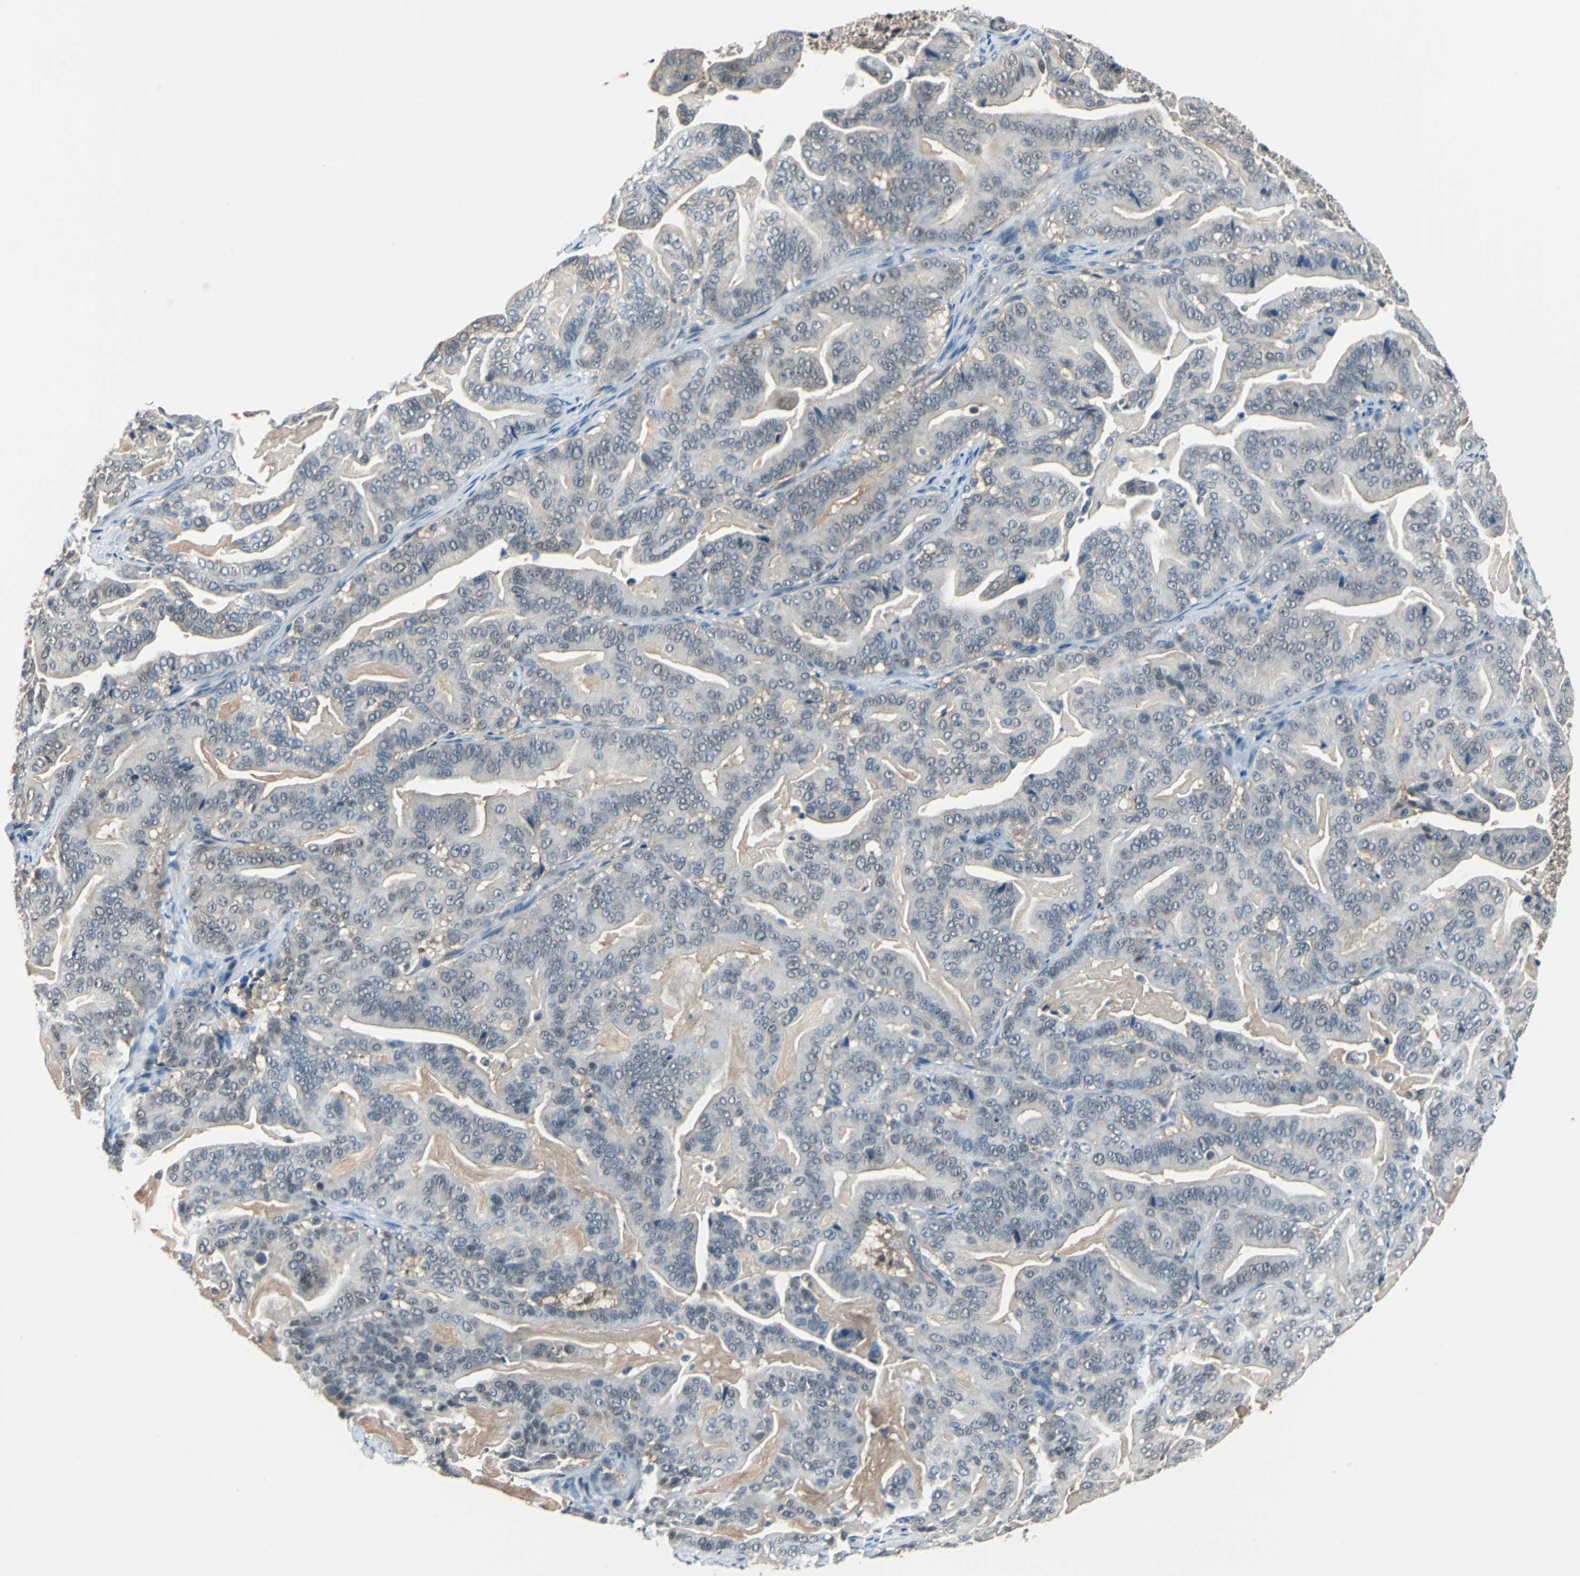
{"staining": {"intensity": "negative", "quantity": "none", "location": "none"}, "tissue": "pancreatic cancer", "cell_type": "Tumor cells", "image_type": "cancer", "snomed": [{"axis": "morphology", "description": "Adenocarcinoma, NOS"}, {"axis": "topography", "description": "Pancreas"}], "caption": "Tumor cells are negative for protein expression in human pancreatic cancer (adenocarcinoma).", "gene": "PSME1", "patient": {"sex": "male", "age": 63}}